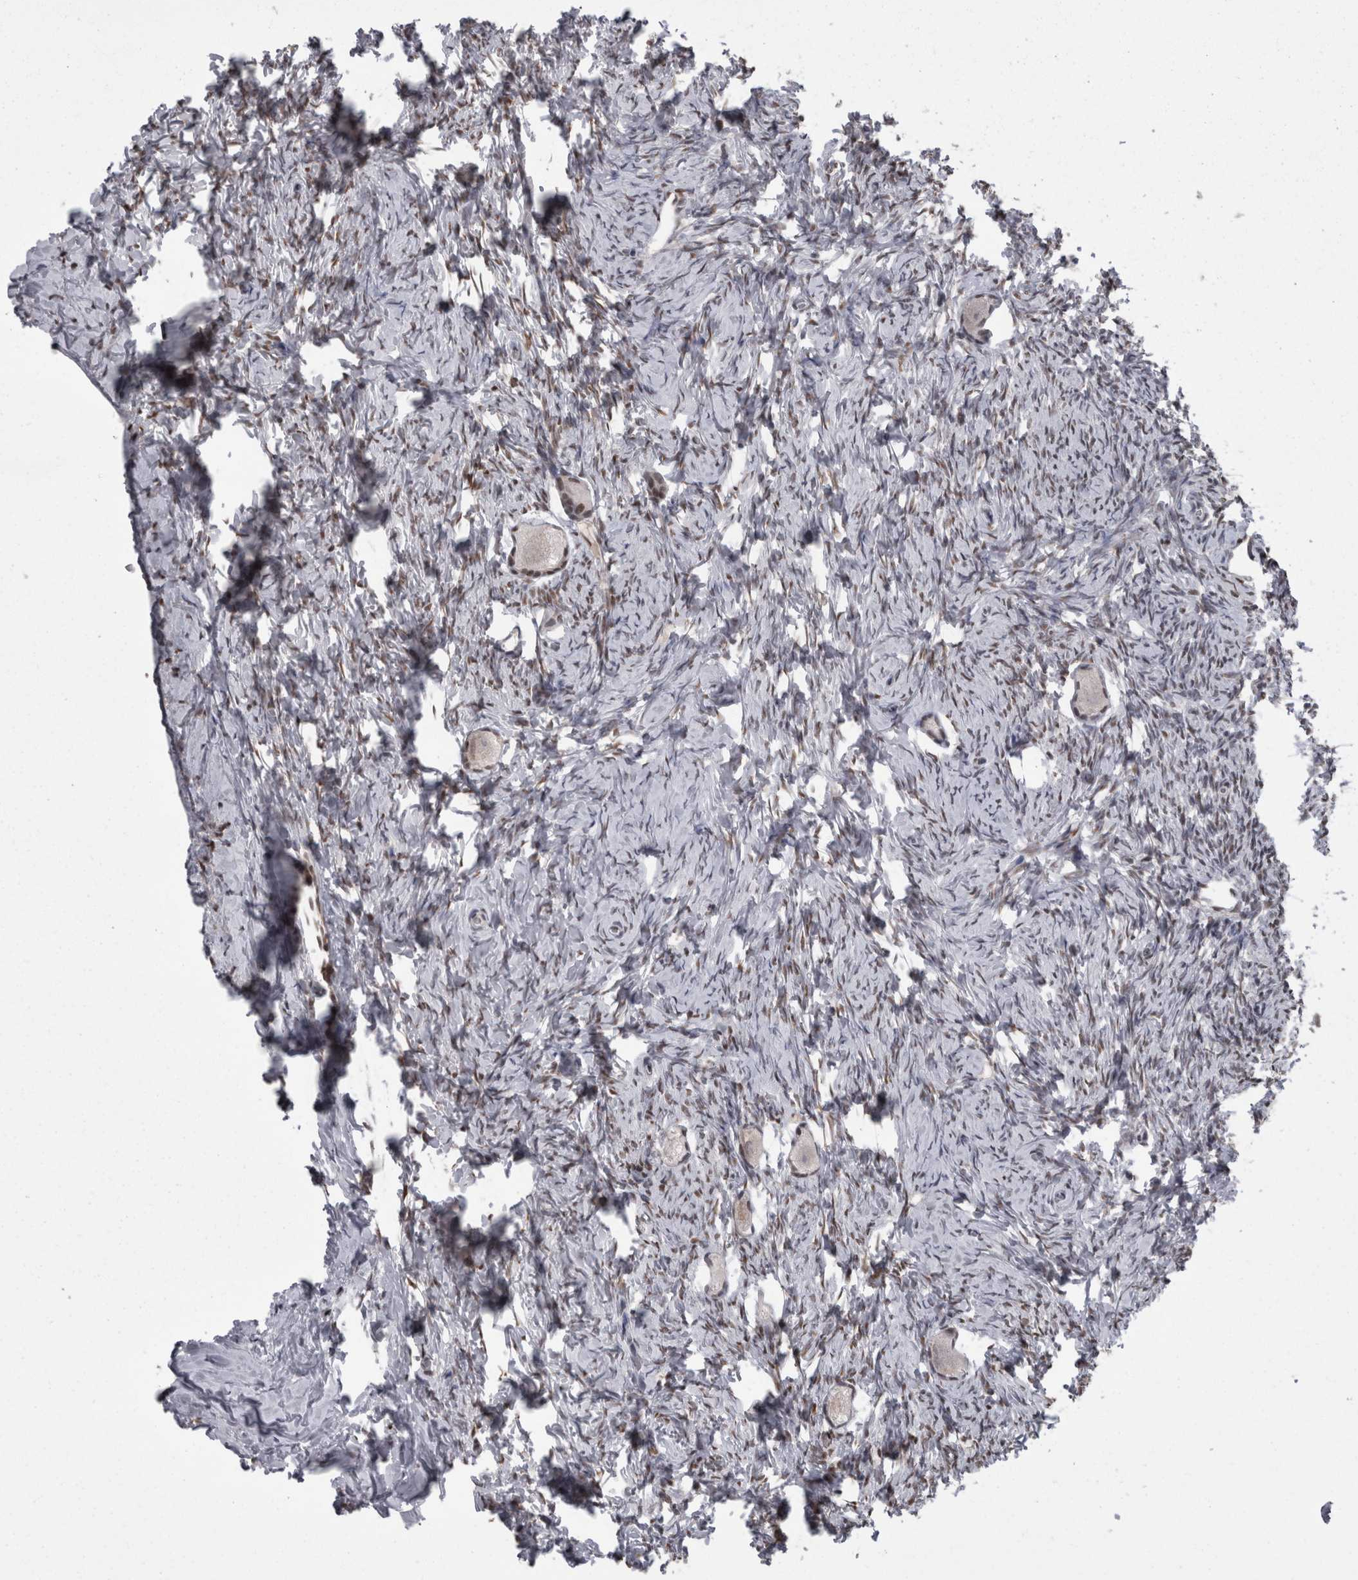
{"staining": {"intensity": "moderate", "quantity": ">75%", "location": "nuclear"}, "tissue": "ovary", "cell_type": "Follicle cells", "image_type": "normal", "snomed": [{"axis": "morphology", "description": "Normal tissue, NOS"}, {"axis": "topography", "description": "Ovary"}], "caption": "An image of ovary stained for a protein reveals moderate nuclear brown staining in follicle cells.", "gene": "C1orf54", "patient": {"sex": "female", "age": 27}}